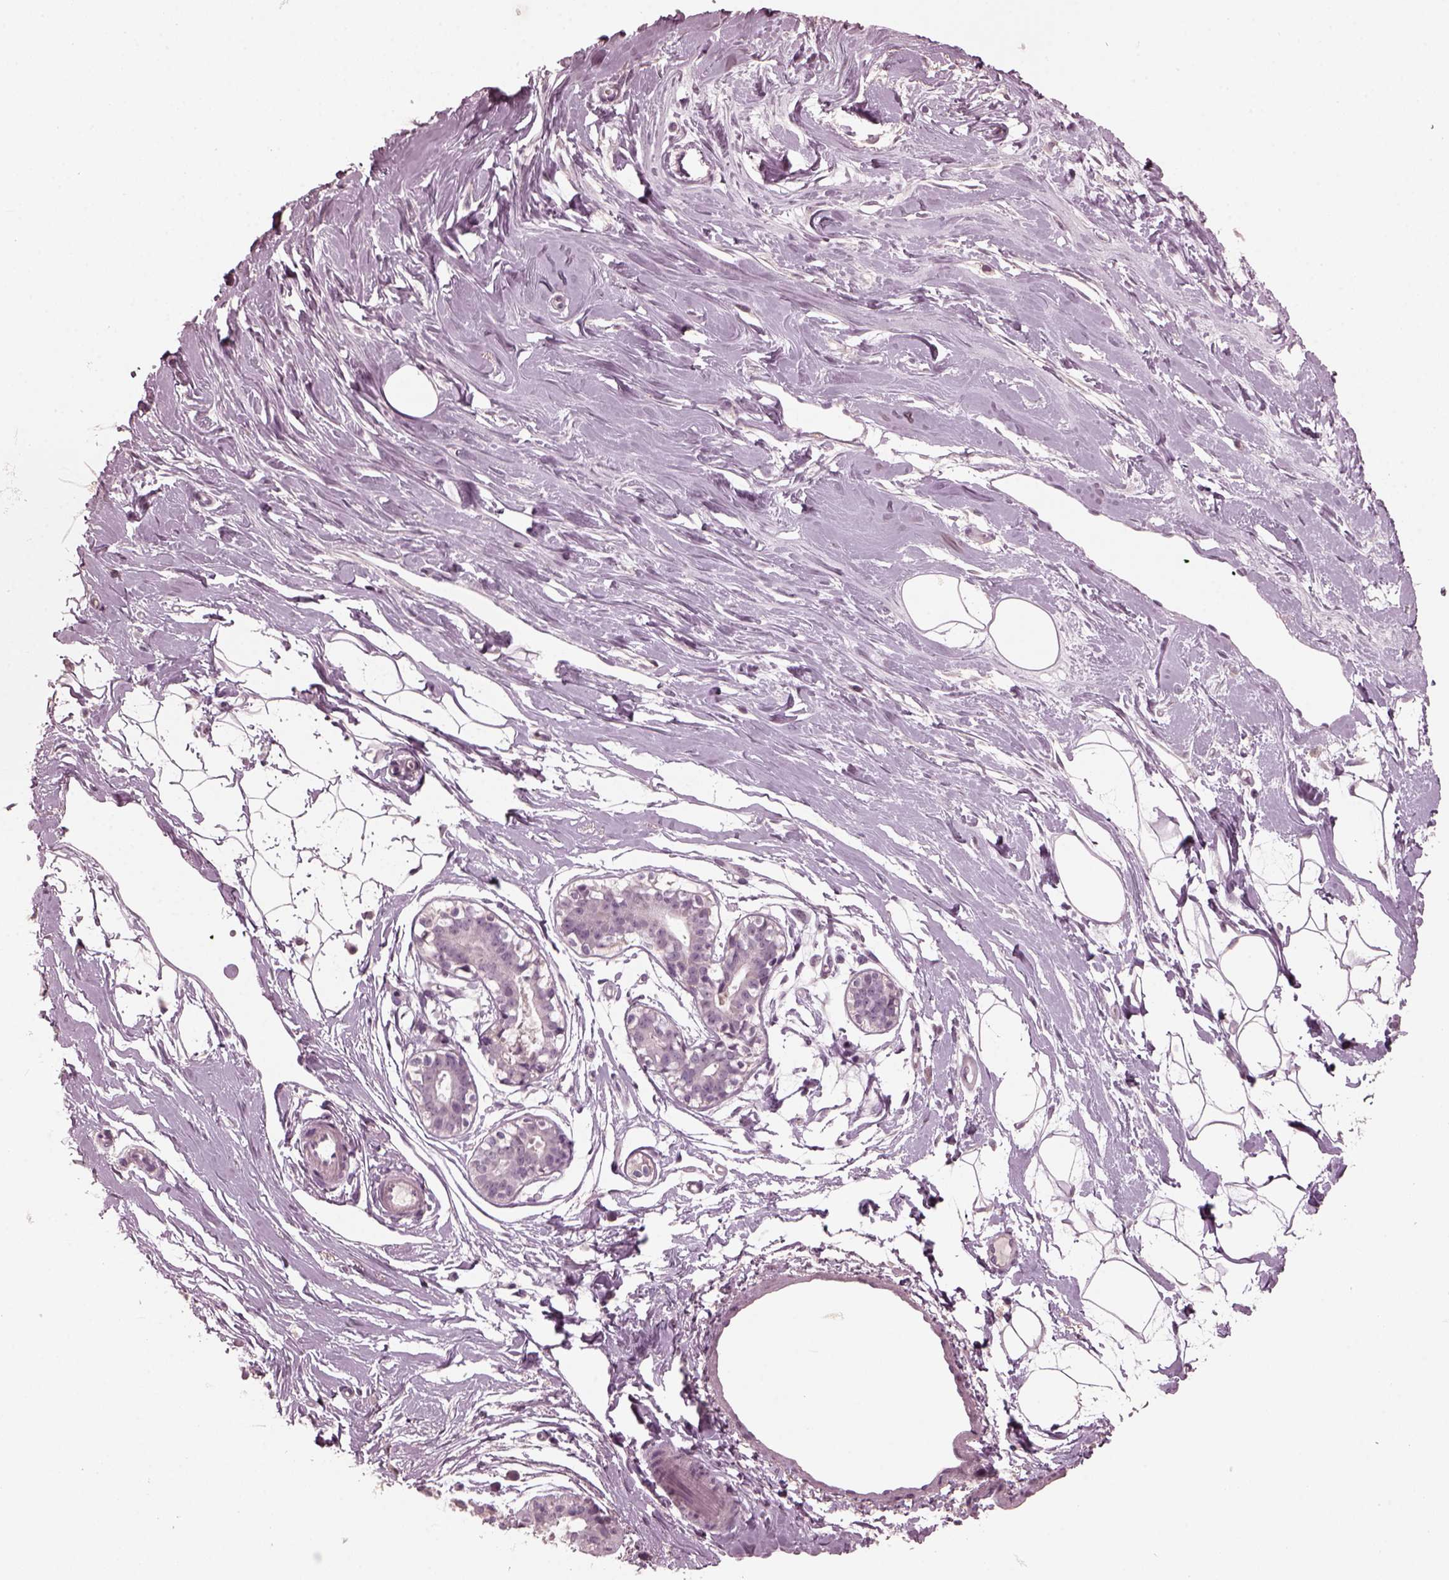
{"staining": {"intensity": "negative", "quantity": "none", "location": "none"}, "tissue": "breast", "cell_type": "Adipocytes", "image_type": "normal", "snomed": [{"axis": "morphology", "description": "Normal tissue, NOS"}, {"axis": "topography", "description": "Breast"}], "caption": "Photomicrograph shows no protein positivity in adipocytes of benign breast.", "gene": "RCVRN", "patient": {"sex": "female", "age": 49}}